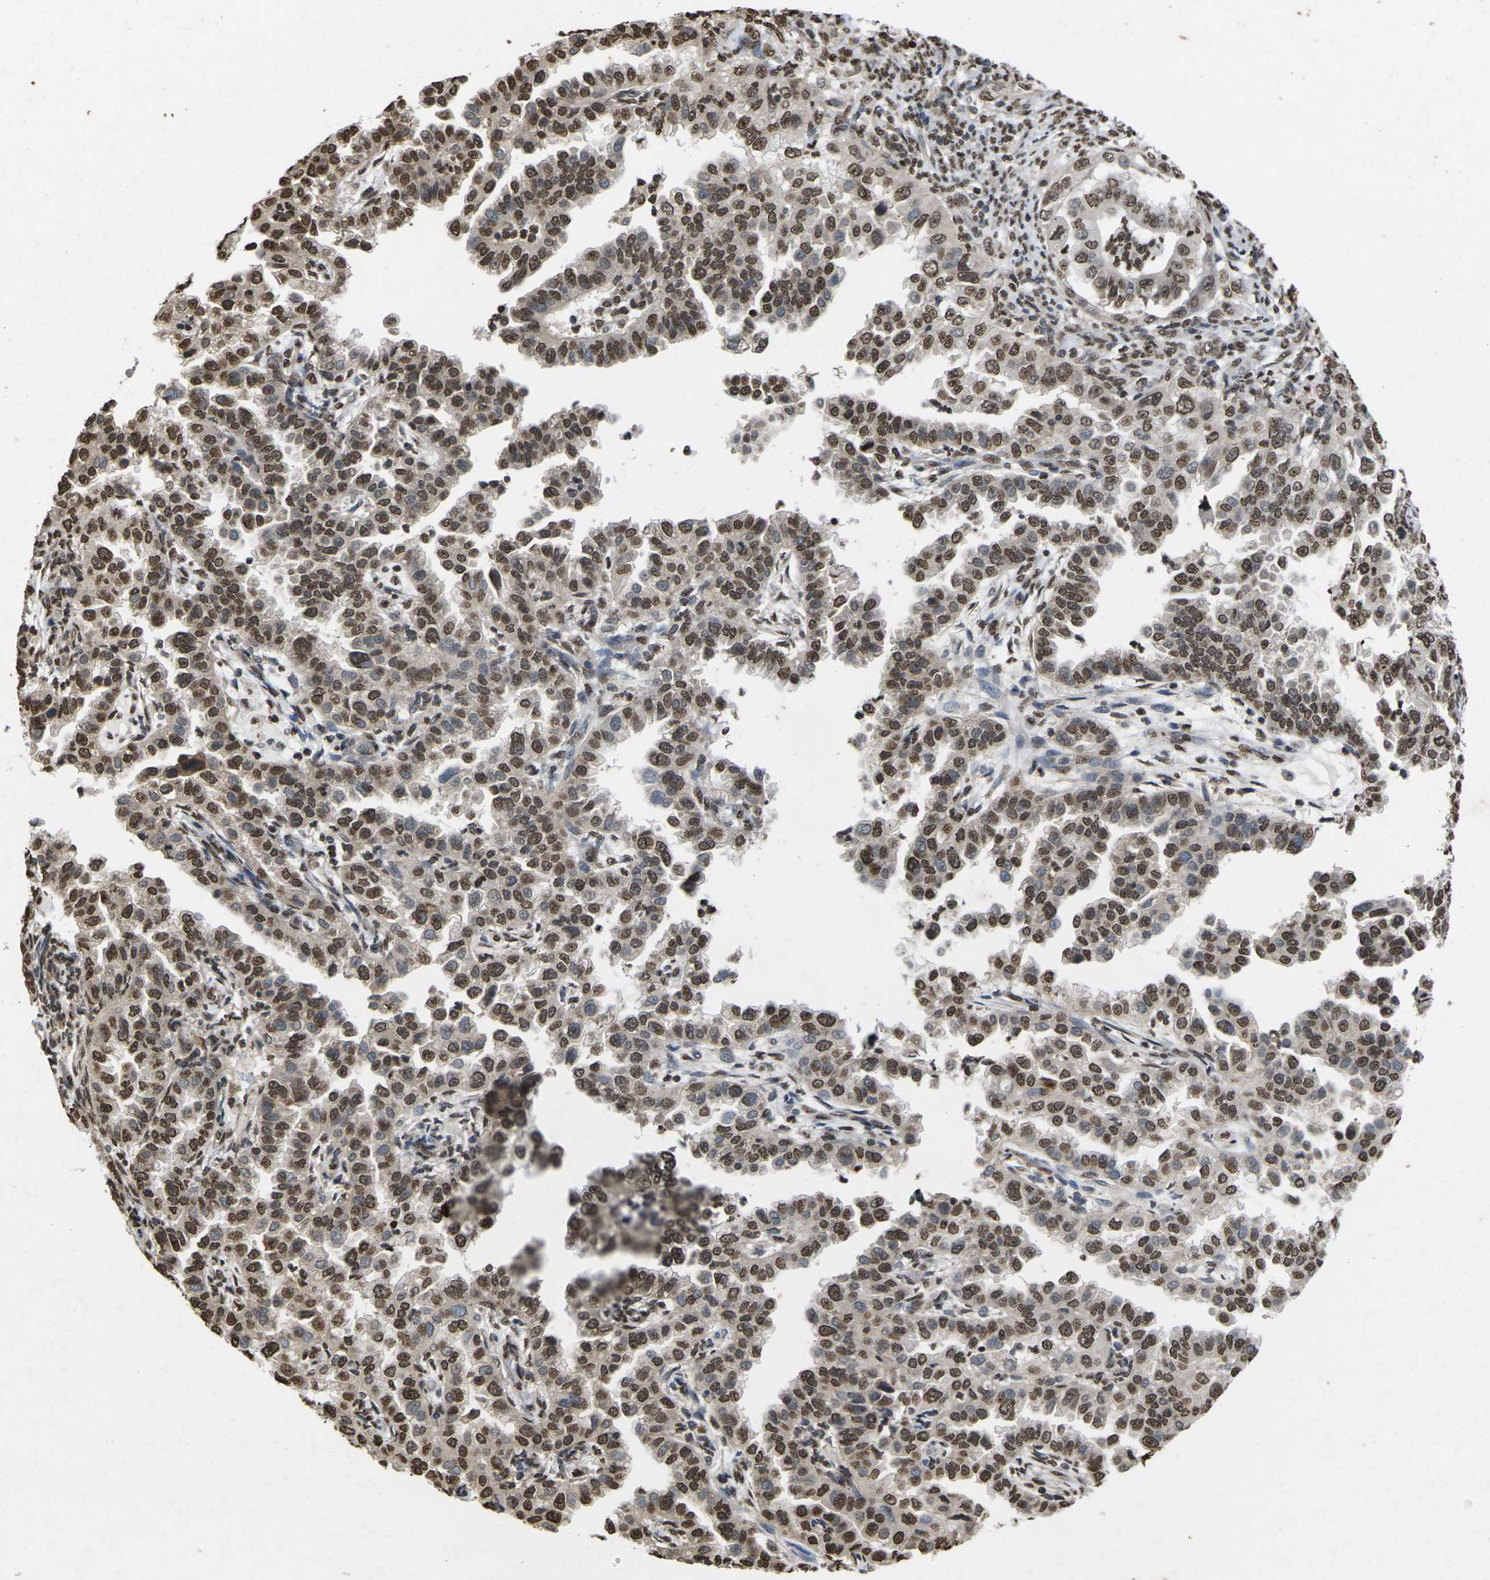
{"staining": {"intensity": "moderate", "quantity": ">75%", "location": "nuclear"}, "tissue": "endometrial cancer", "cell_type": "Tumor cells", "image_type": "cancer", "snomed": [{"axis": "morphology", "description": "Adenocarcinoma, NOS"}, {"axis": "topography", "description": "Endometrium"}], "caption": "A histopathology image of endometrial adenocarcinoma stained for a protein shows moderate nuclear brown staining in tumor cells. (IHC, brightfield microscopy, high magnification).", "gene": "EMSY", "patient": {"sex": "female", "age": 85}}